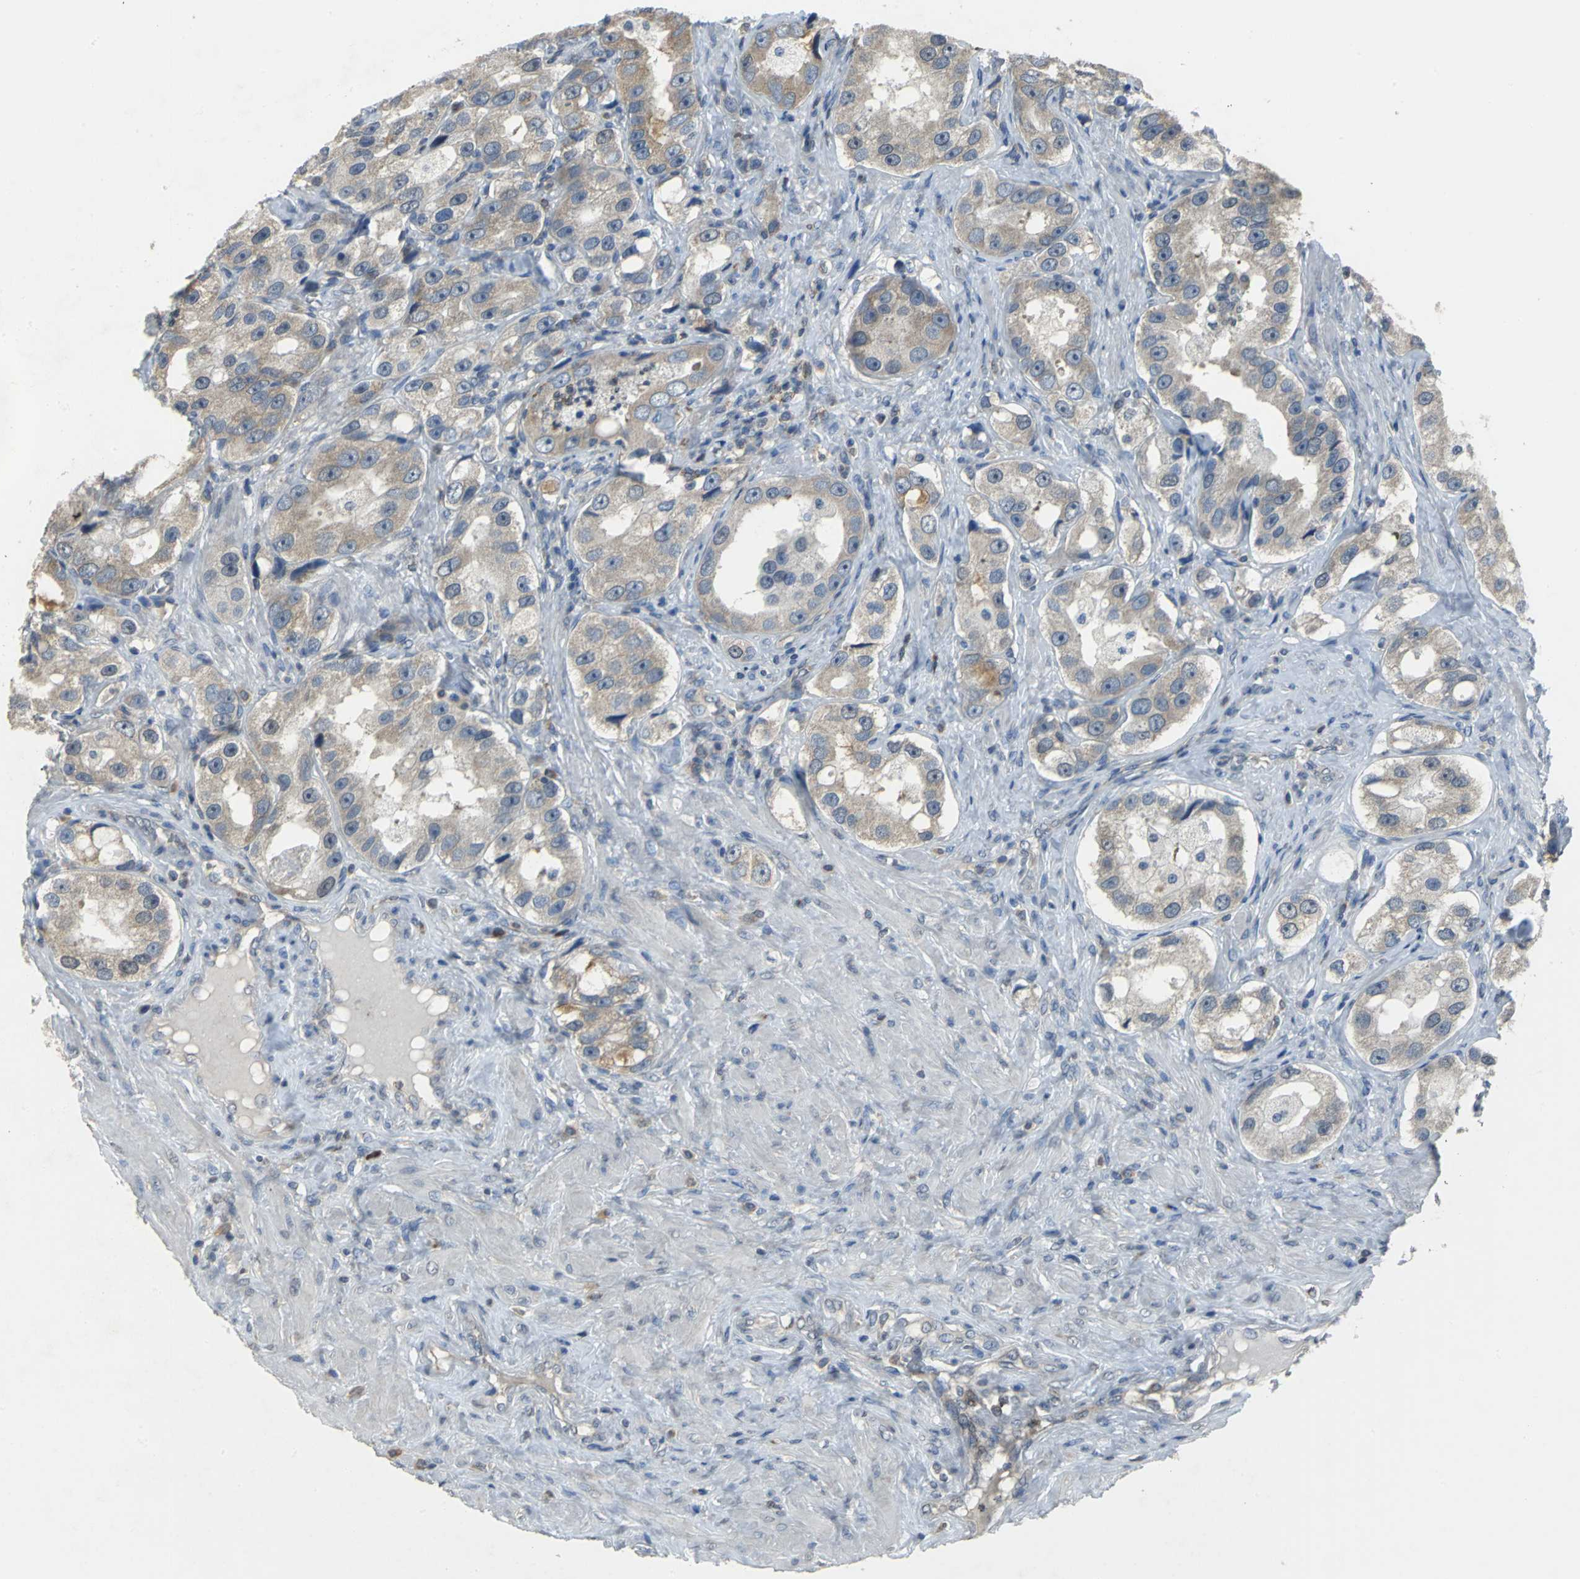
{"staining": {"intensity": "moderate", "quantity": ">75%", "location": "cytoplasmic/membranous"}, "tissue": "prostate cancer", "cell_type": "Tumor cells", "image_type": "cancer", "snomed": [{"axis": "morphology", "description": "Adenocarcinoma, High grade"}, {"axis": "topography", "description": "Prostate"}], "caption": "Human adenocarcinoma (high-grade) (prostate) stained for a protein (brown) displays moderate cytoplasmic/membranous positive expression in about >75% of tumor cells.", "gene": "EIF5A", "patient": {"sex": "male", "age": 63}}